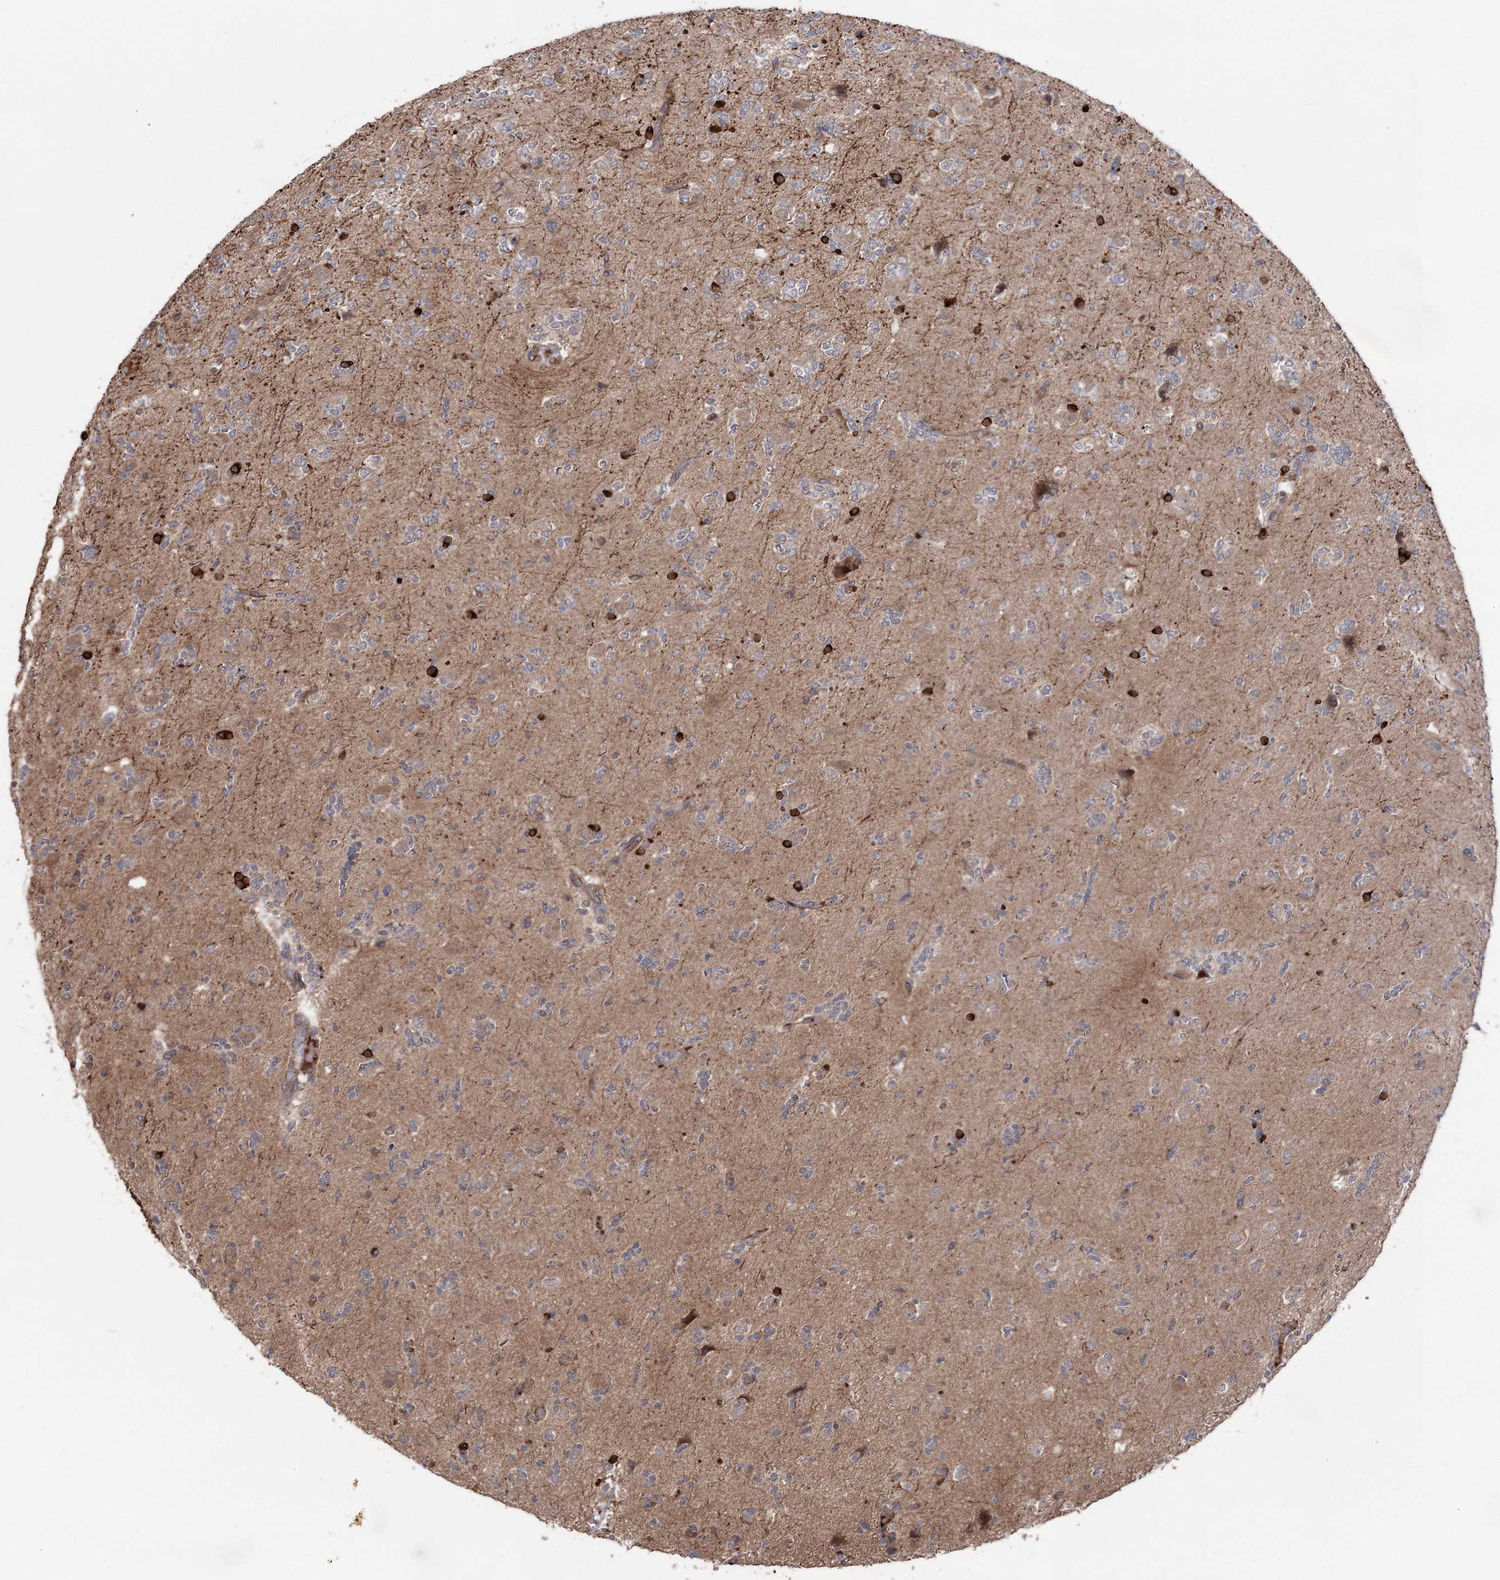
{"staining": {"intensity": "negative", "quantity": "none", "location": "none"}, "tissue": "glioma", "cell_type": "Tumor cells", "image_type": "cancer", "snomed": [{"axis": "morphology", "description": "Glioma, malignant, High grade"}, {"axis": "topography", "description": "Brain"}], "caption": "The histopathology image exhibits no staining of tumor cells in glioma.", "gene": "OTUD1", "patient": {"sex": "female", "age": 62}}